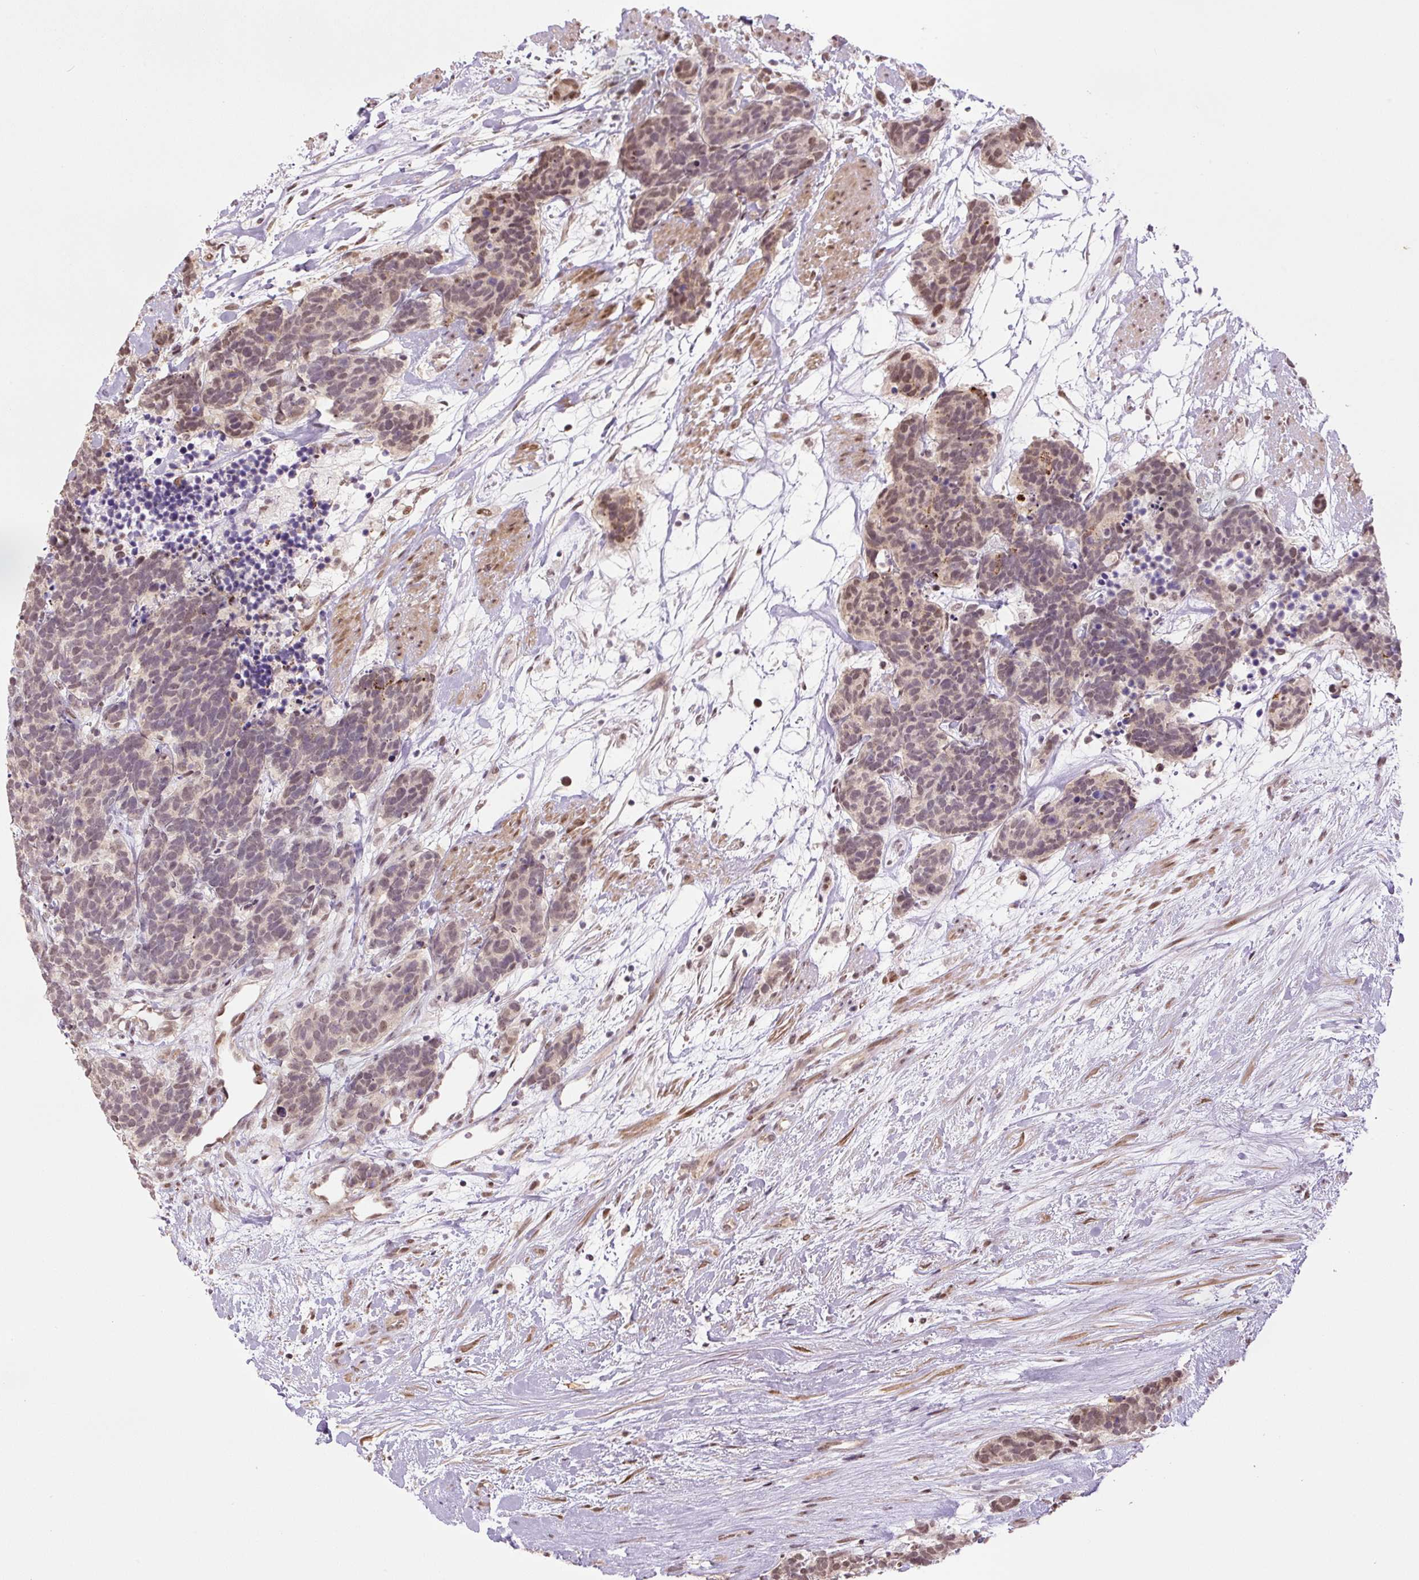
{"staining": {"intensity": "moderate", "quantity": "25%-75%", "location": "nuclear"}, "tissue": "carcinoid", "cell_type": "Tumor cells", "image_type": "cancer", "snomed": [{"axis": "morphology", "description": "Carcinoma, NOS"}, {"axis": "morphology", "description": "Carcinoid, malignant, NOS"}, {"axis": "topography", "description": "Prostate"}], "caption": "A photomicrograph of human carcinoid stained for a protein exhibits moderate nuclear brown staining in tumor cells.", "gene": "TCFL5", "patient": {"sex": "male", "age": 57}}